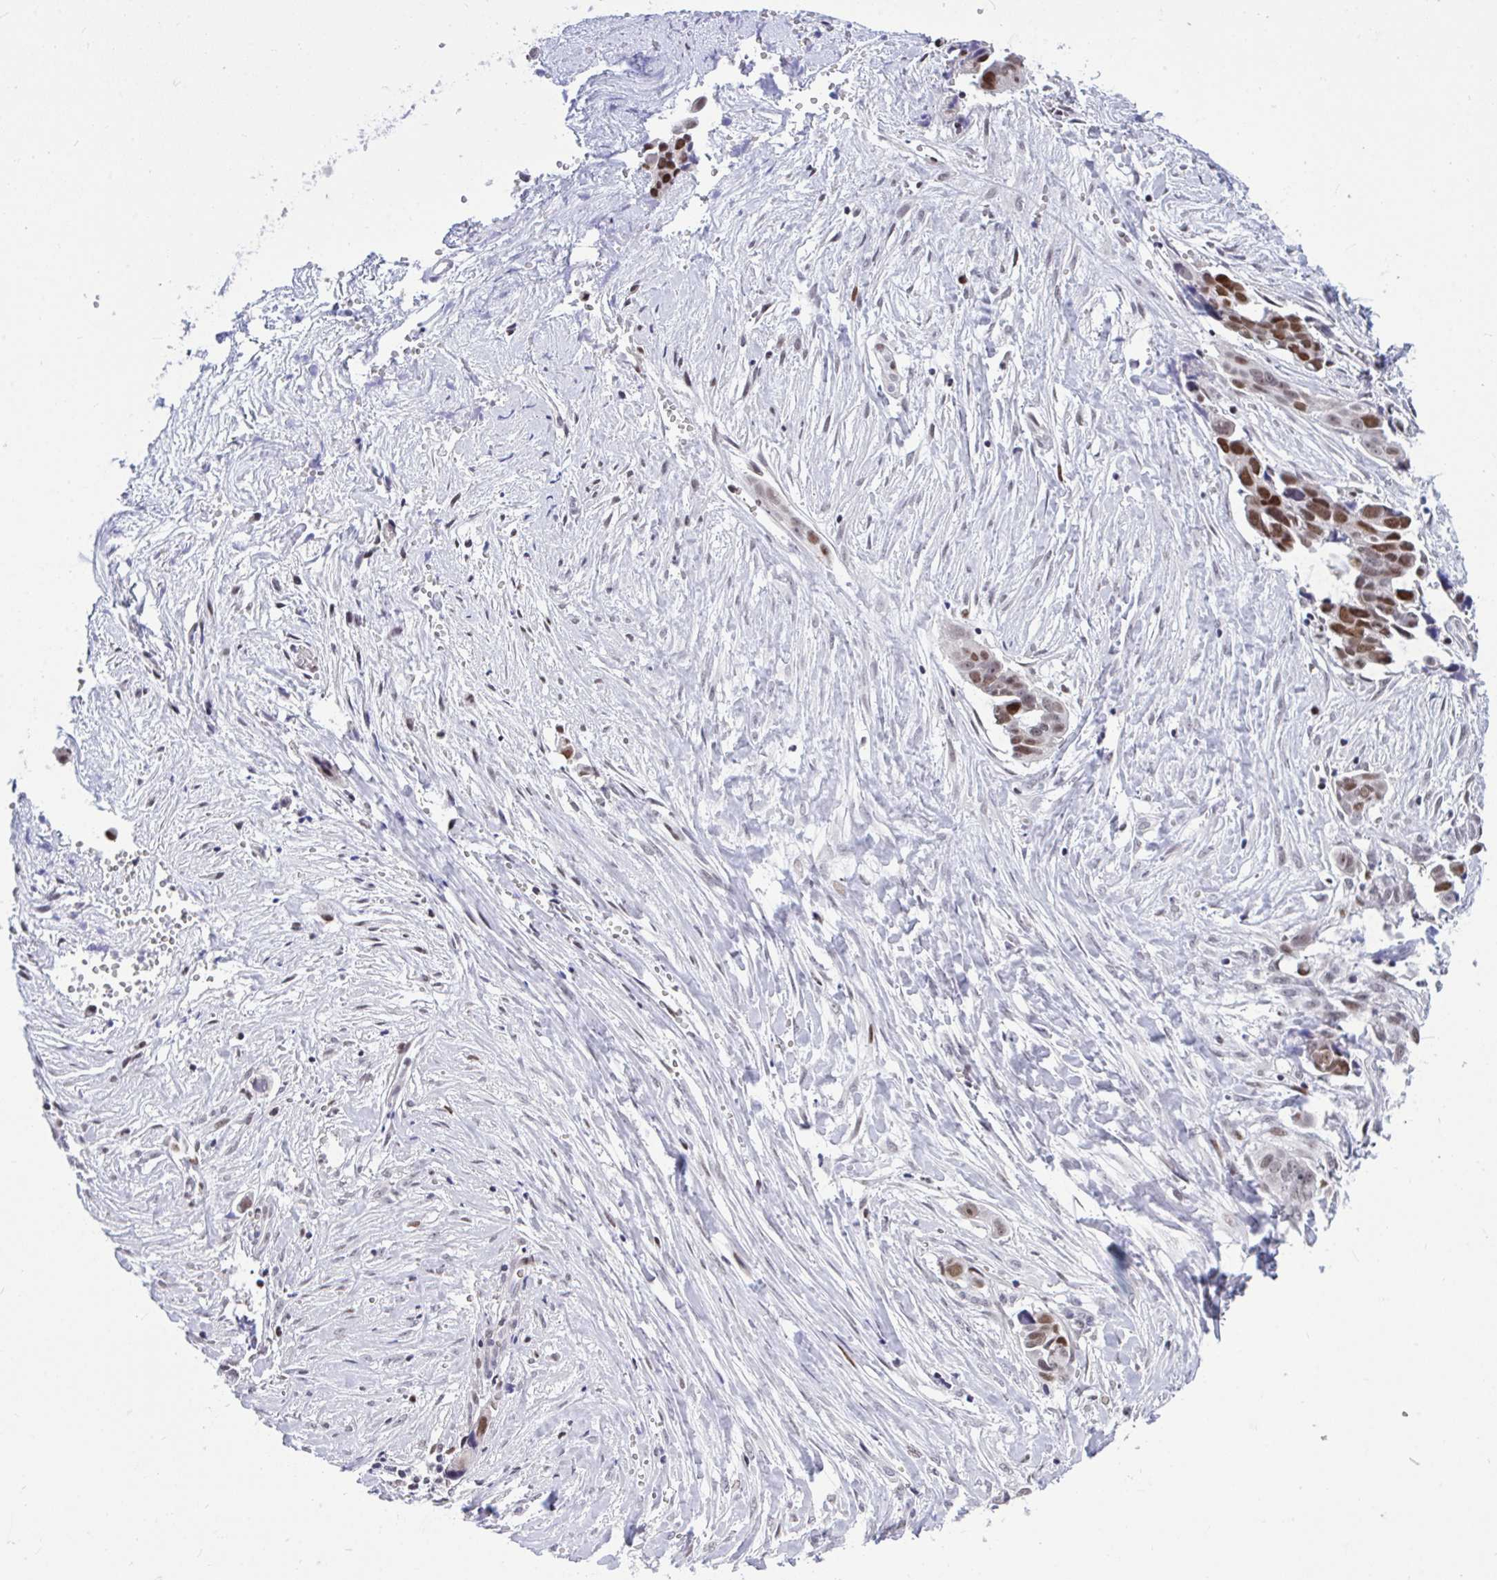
{"staining": {"intensity": "strong", "quantity": ">75%", "location": "nuclear"}, "tissue": "ovarian cancer", "cell_type": "Tumor cells", "image_type": "cancer", "snomed": [{"axis": "morphology", "description": "Cystadenocarcinoma, serous, NOS"}, {"axis": "topography", "description": "Ovary"}], "caption": "Ovarian cancer stained with a brown dye shows strong nuclear positive staining in about >75% of tumor cells.", "gene": "C1QL2", "patient": {"sex": "female", "age": 59}}